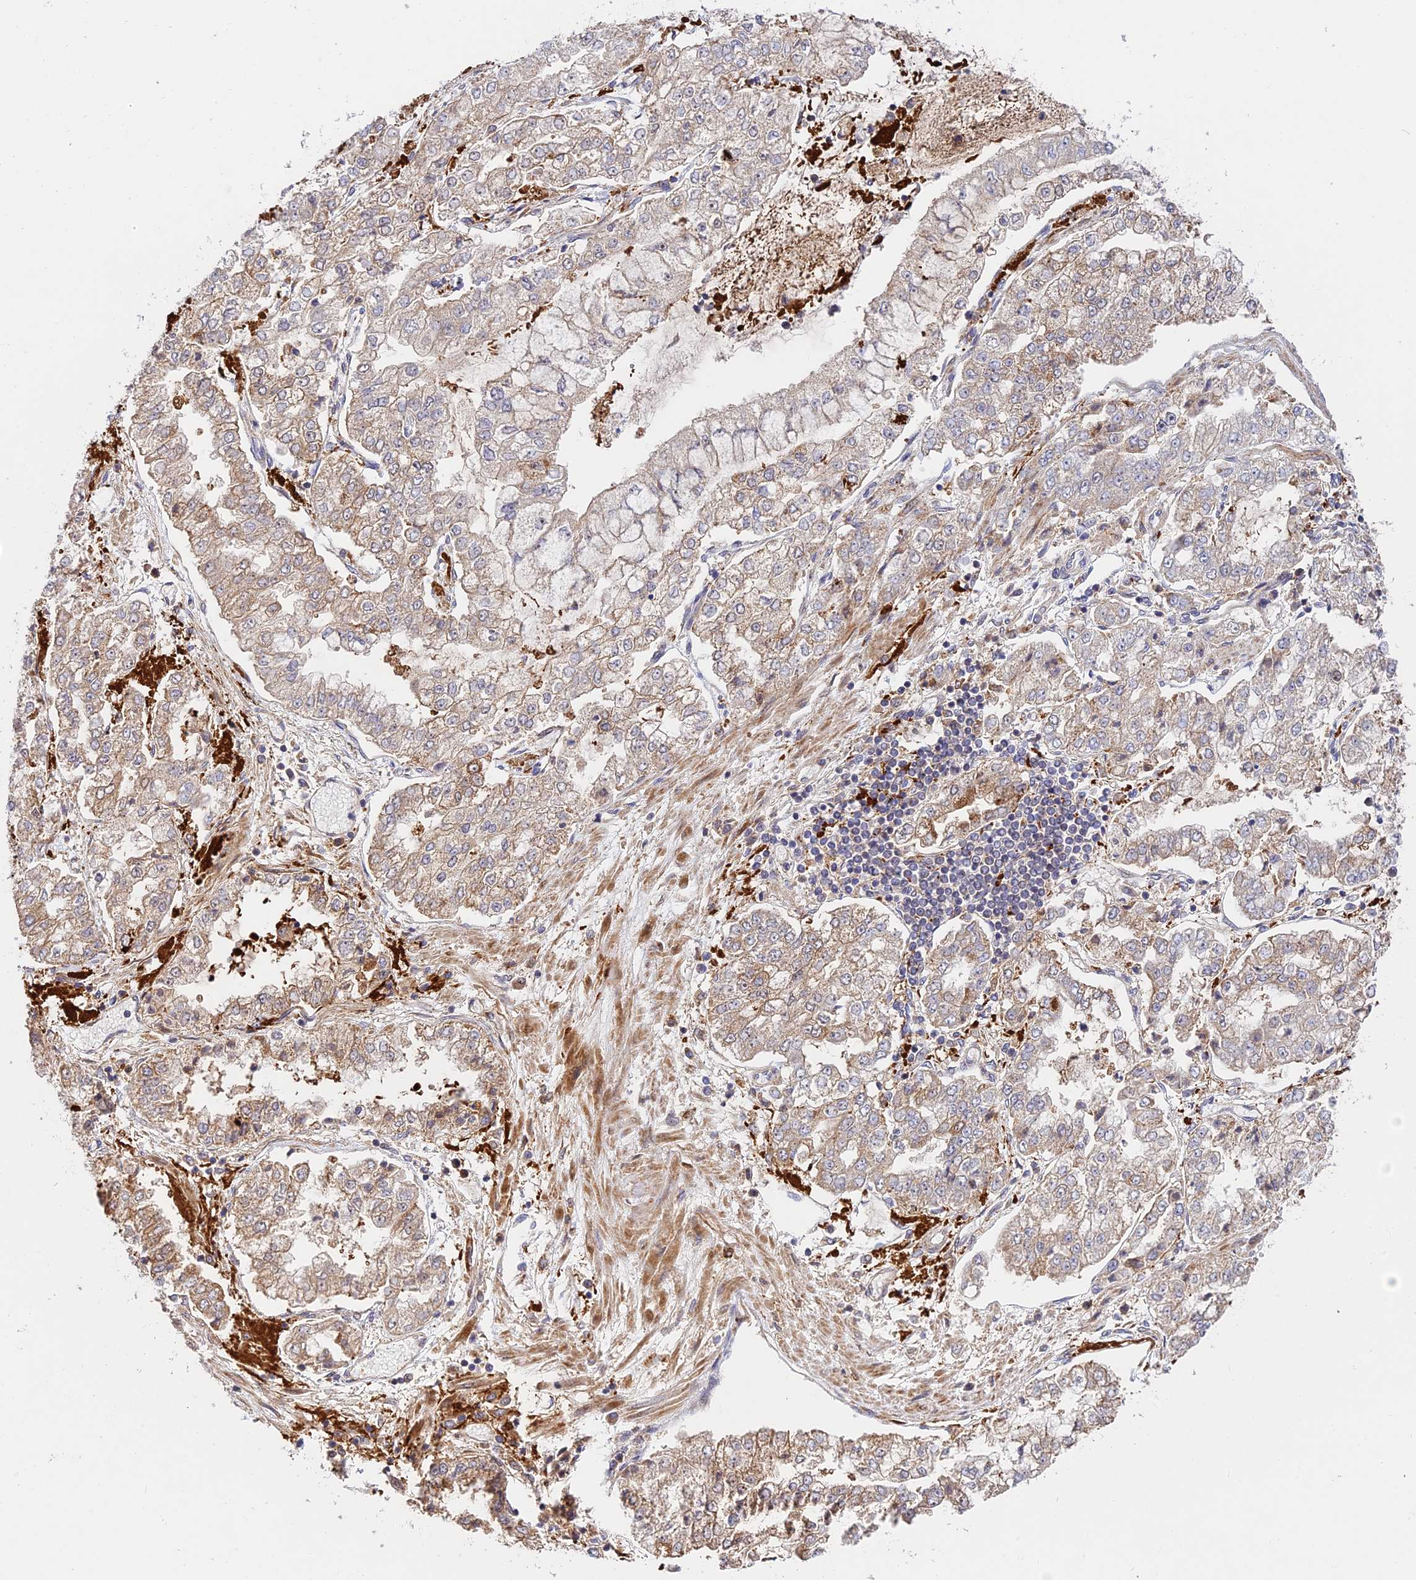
{"staining": {"intensity": "weak", "quantity": "25%-75%", "location": "cytoplasmic/membranous"}, "tissue": "stomach cancer", "cell_type": "Tumor cells", "image_type": "cancer", "snomed": [{"axis": "morphology", "description": "Adenocarcinoma, NOS"}, {"axis": "topography", "description": "Stomach"}], "caption": "DAB immunohistochemical staining of human stomach cancer (adenocarcinoma) exhibits weak cytoplasmic/membranous protein expression in approximately 25%-75% of tumor cells.", "gene": "FUOM", "patient": {"sex": "male", "age": 76}}